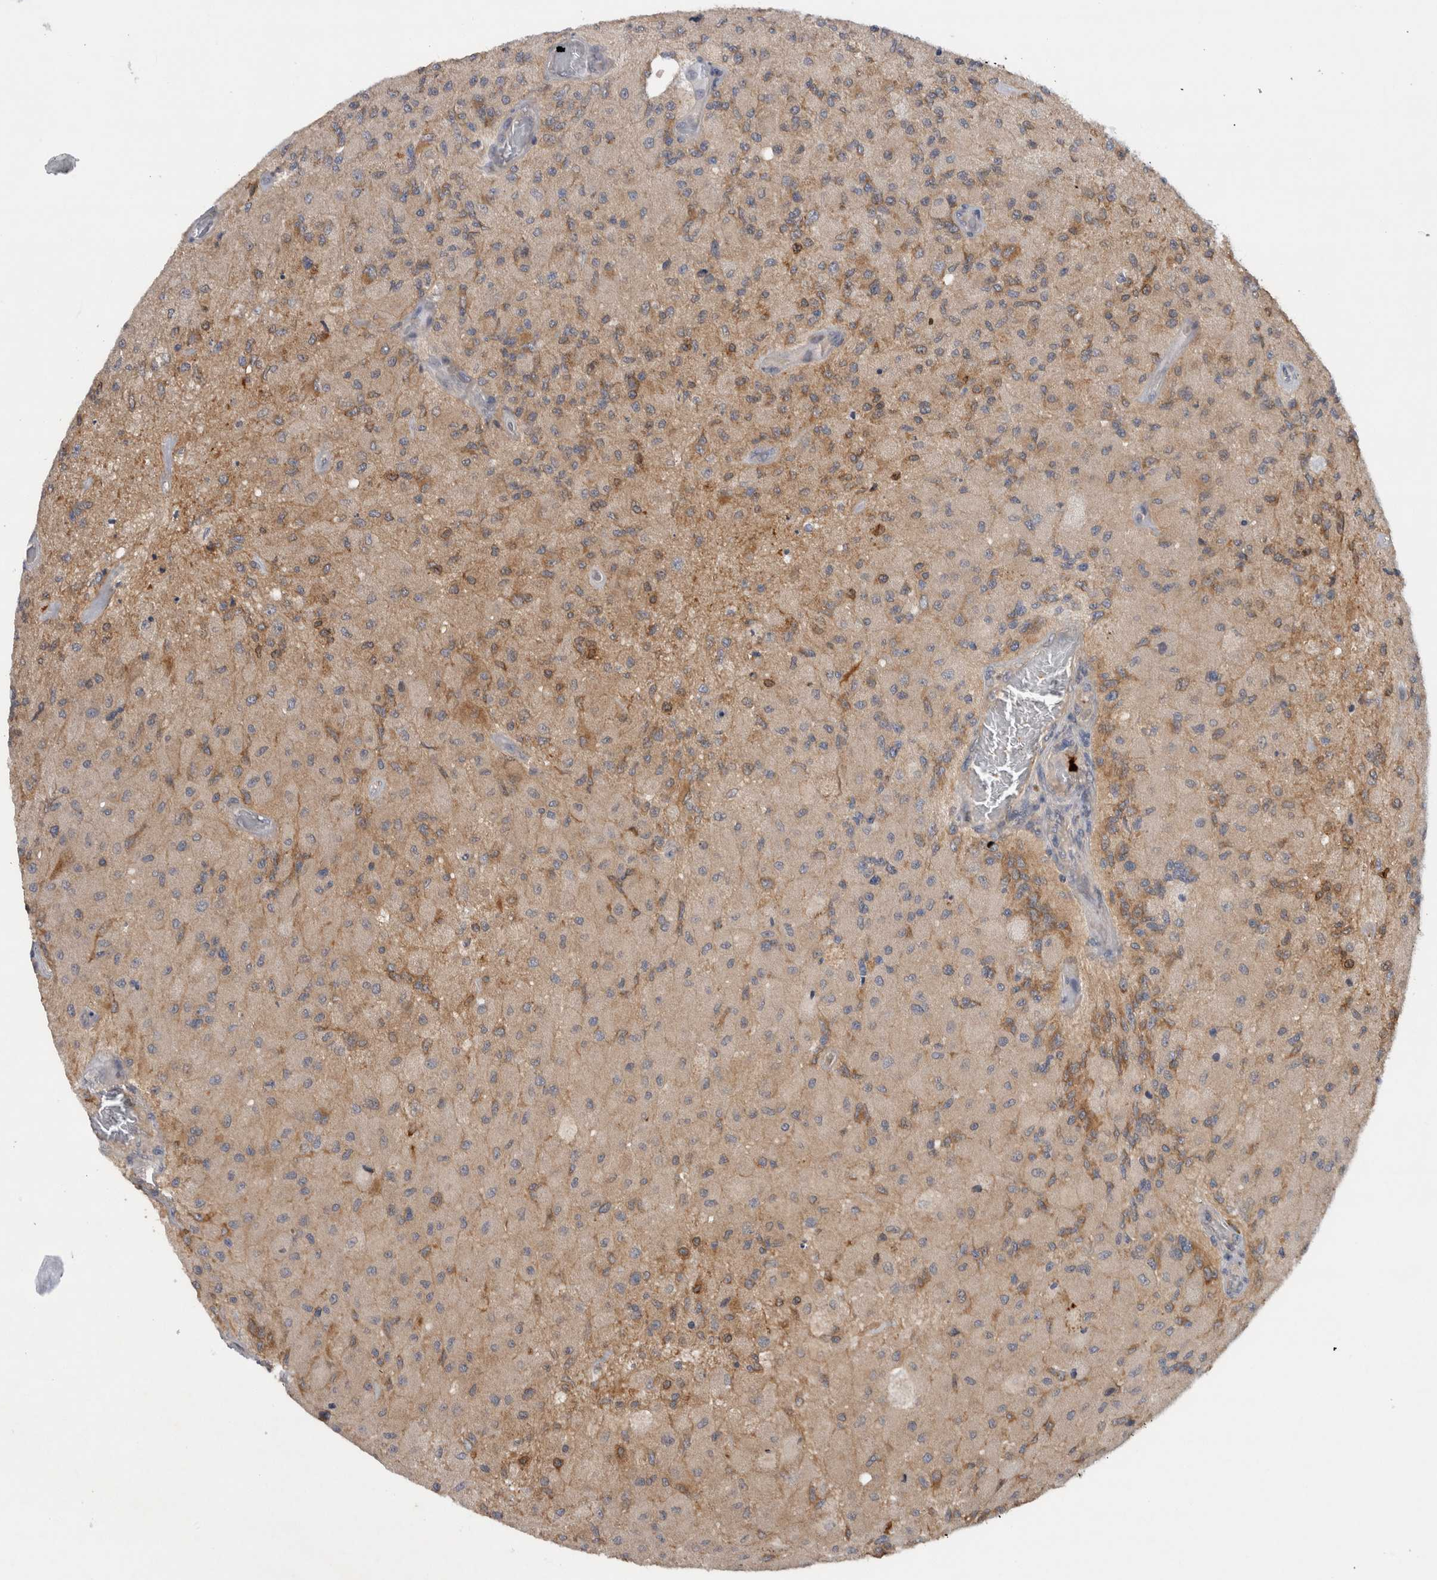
{"staining": {"intensity": "moderate", "quantity": ">75%", "location": "cytoplasmic/membranous"}, "tissue": "glioma", "cell_type": "Tumor cells", "image_type": "cancer", "snomed": [{"axis": "morphology", "description": "Normal tissue, NOS"}, {"axis": "morphology", "description": "Glioma, malignant, High grade"}, {"axis": "topography", "description": "Cerebral cortex"}], "caption": "High-power microscopy captured an immunohistochemistry micrograph of malignant glioma (high-grade), revealing moderate cytoplasmic/membranous expression in about >75% of tumor cells.", "gene": "PDCD2", "patient": {"sex": "male", "age": 77}}